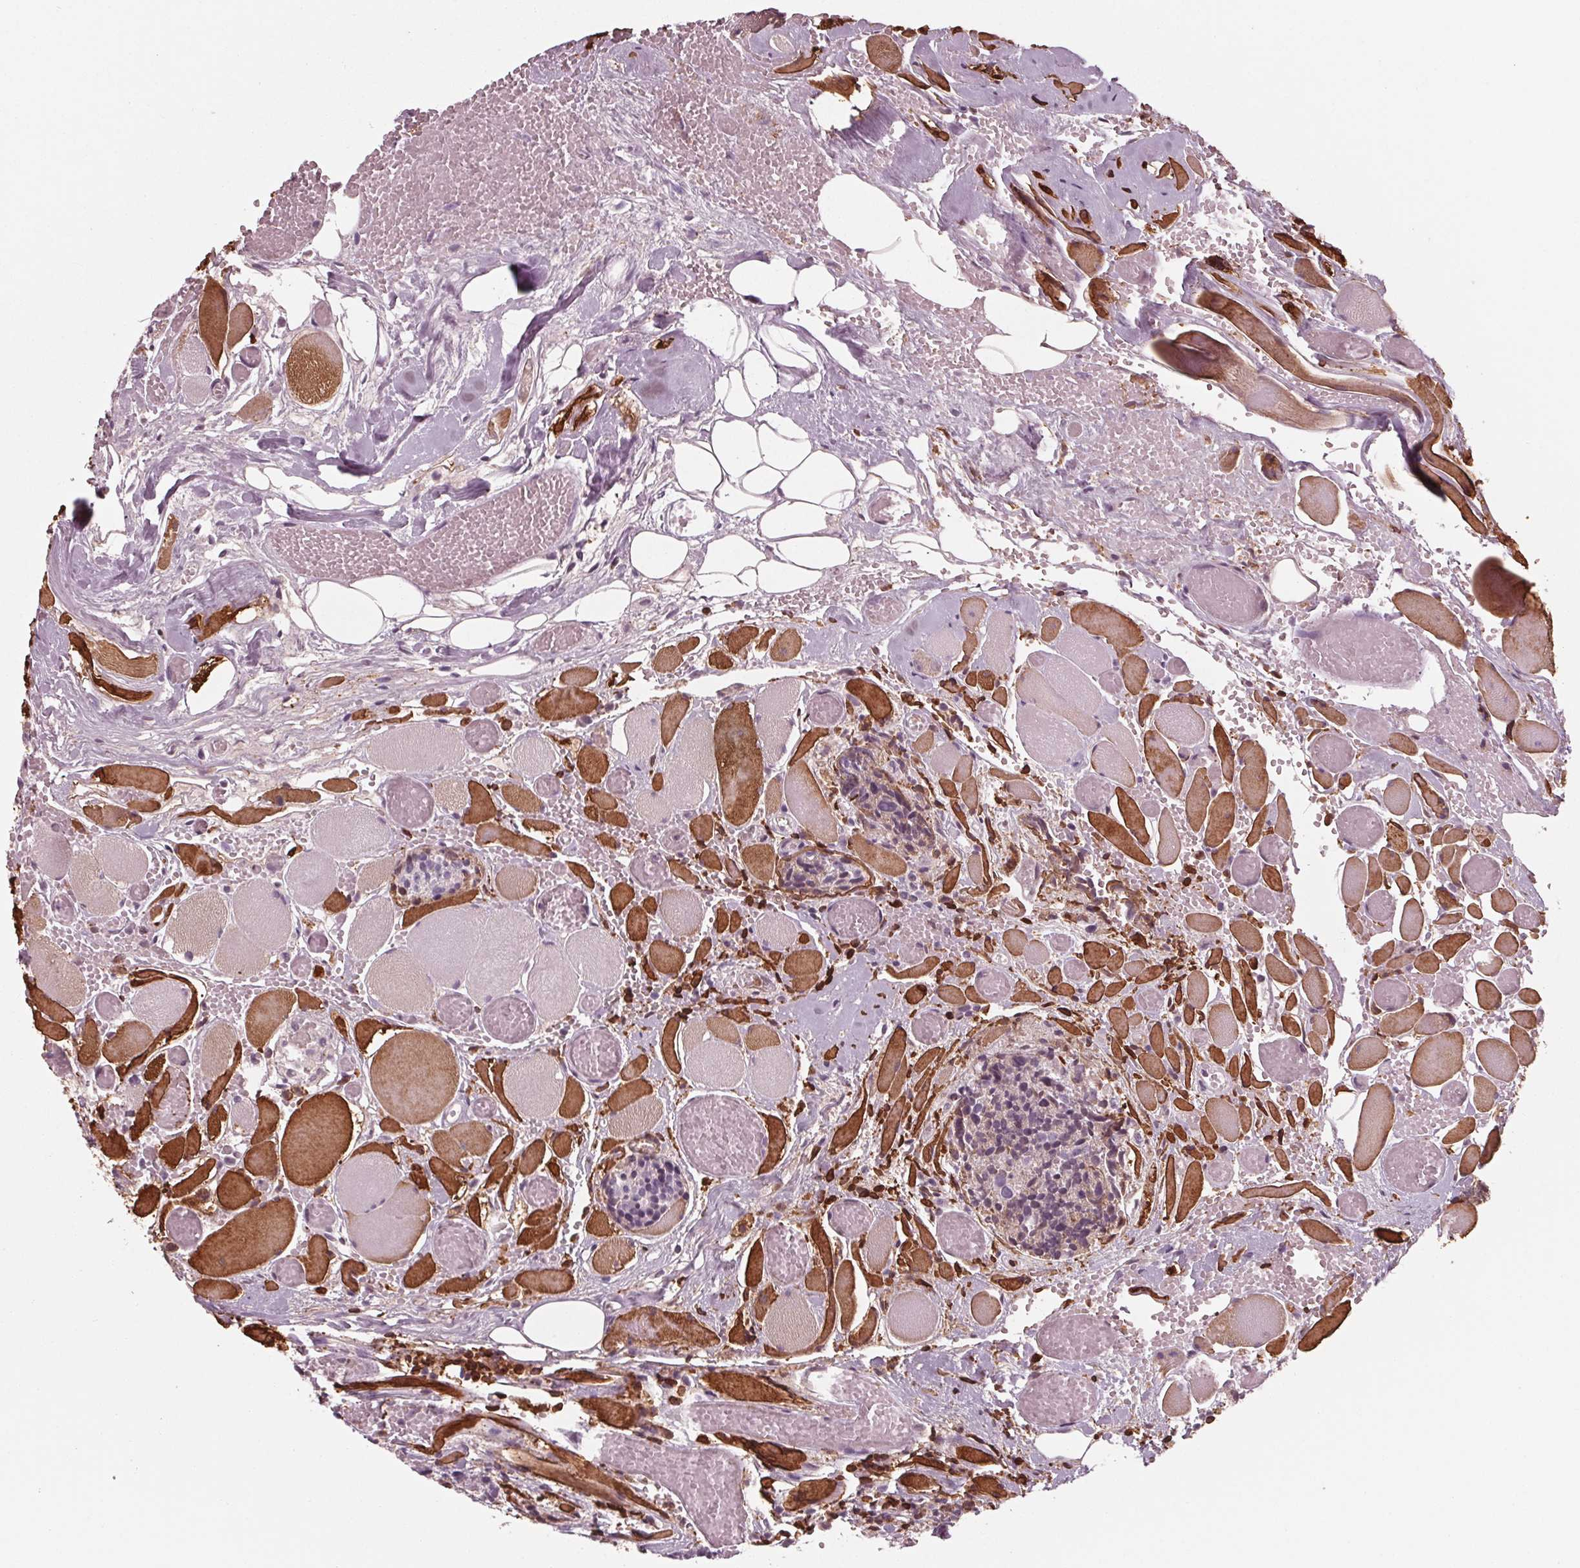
{"staining": {"intensity": "negative", "quantity": "none", "location": "none"}, "tissue": "head and neck cancer", "cell_type": "Tumor cells", "image_type": "cancer", "snomed": [{"axis": "morphology", "description": "Squamous cell carcinoma, NOS"}, {"axis": "topography", "description": "Oral tissue"}, {"axis": "topography", "description": "Head-Neck"}], "caption": "Tumor cells show no significant protein positivity in head and neck squamous cell carcinoma.", "gene": "TNNC2", "patient": {"sex": "male", "age": 64}}